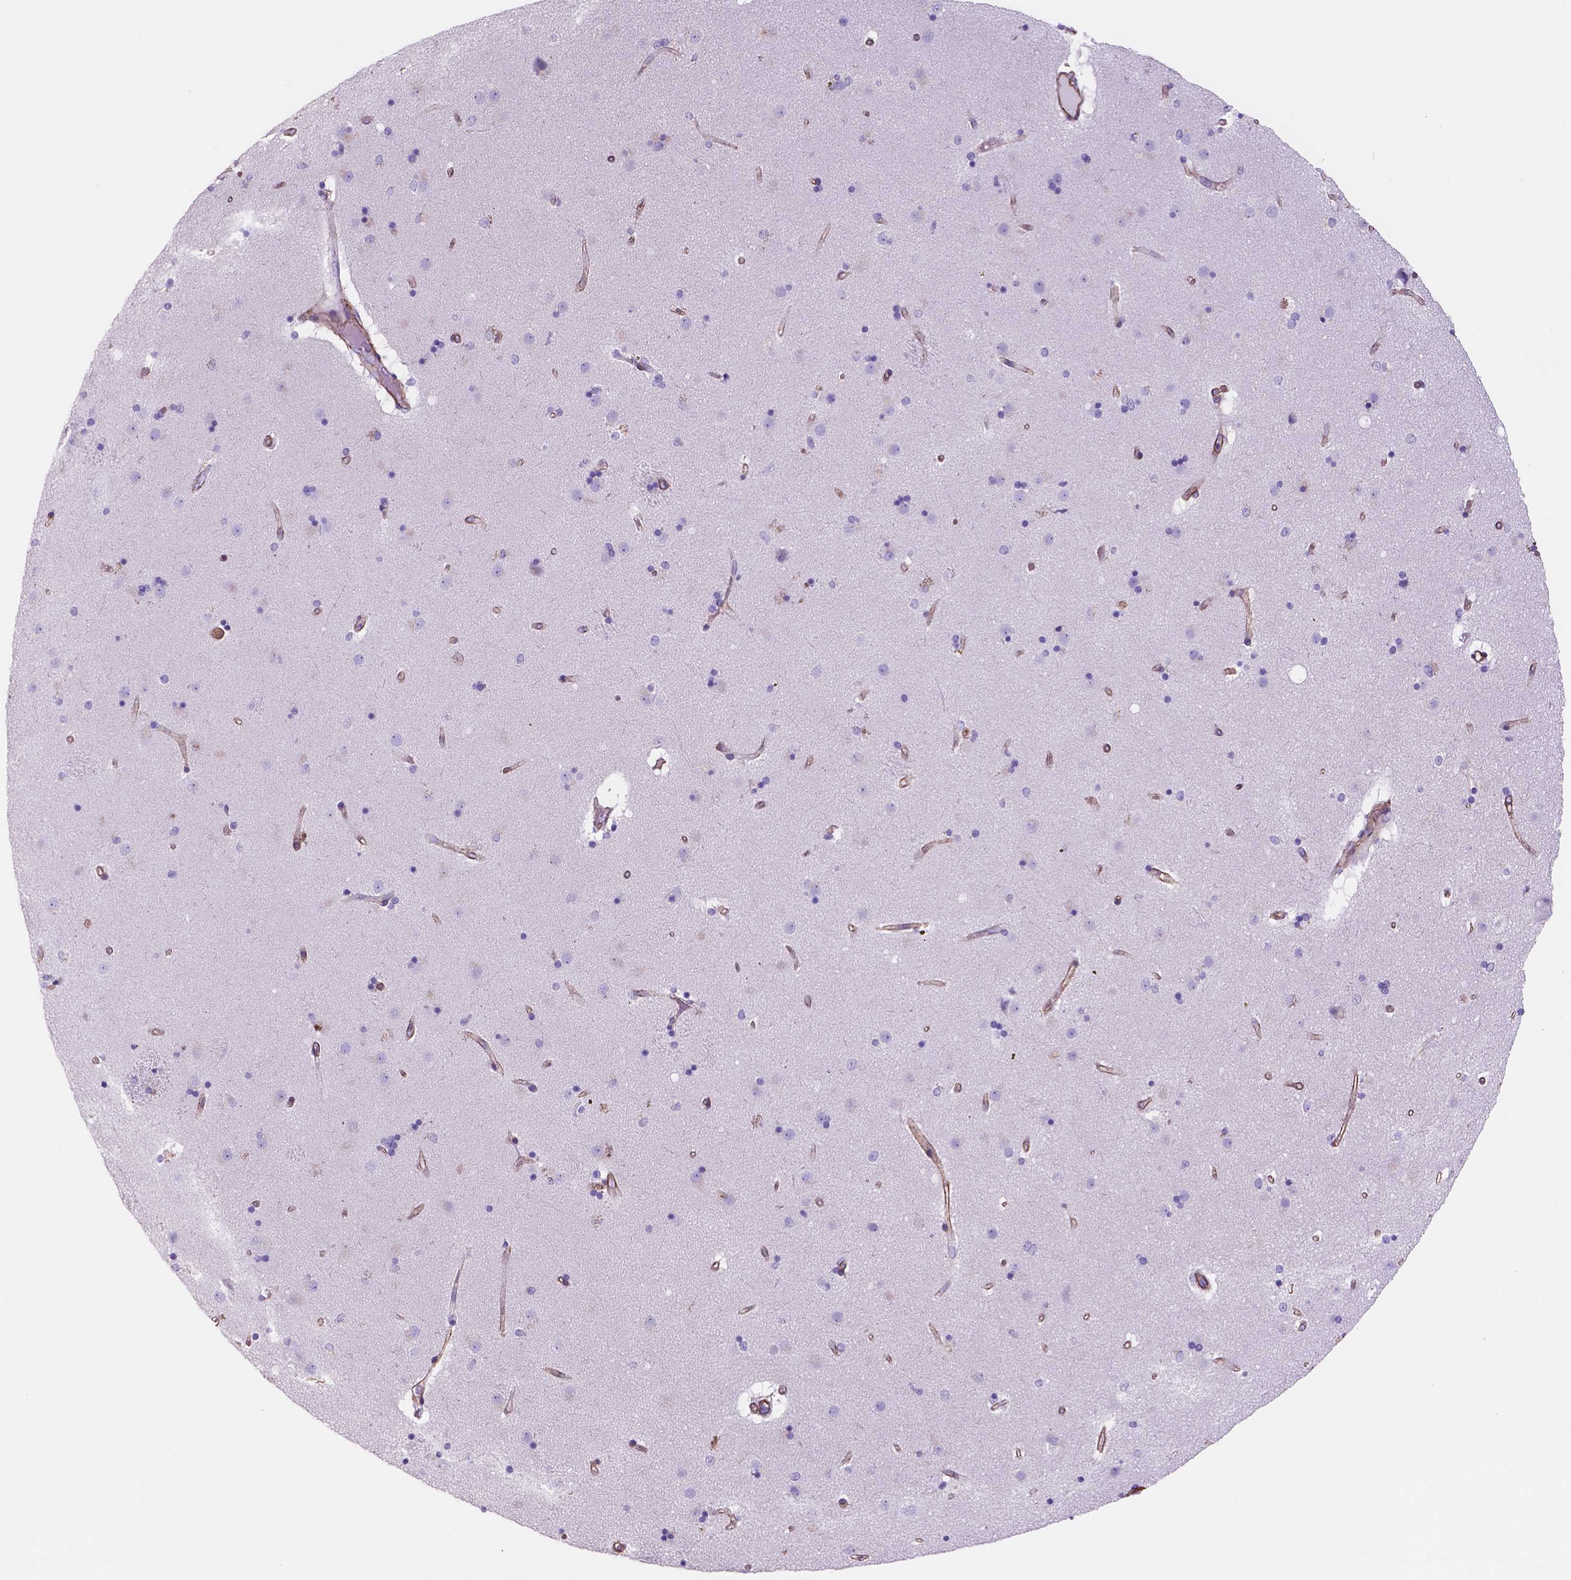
{"staining": {"intensity": "negative", "quantity": "none", "location": "none"}, "tissue": "caudate", "cell_type": "Glial cells", "image_type": "normal", "snomed": [{"axis": "morphology", "description": "Normal tissue, NOS"}, {"axis": "topography", "description": "Lateral ventricle wall"}], "caption": "This is a histopathology image of IHC staining of unremarkable caudate, which shows no expression in glial cells.", "gene": "TOR2A", "patient": {"sex": "female", "age": 71}}